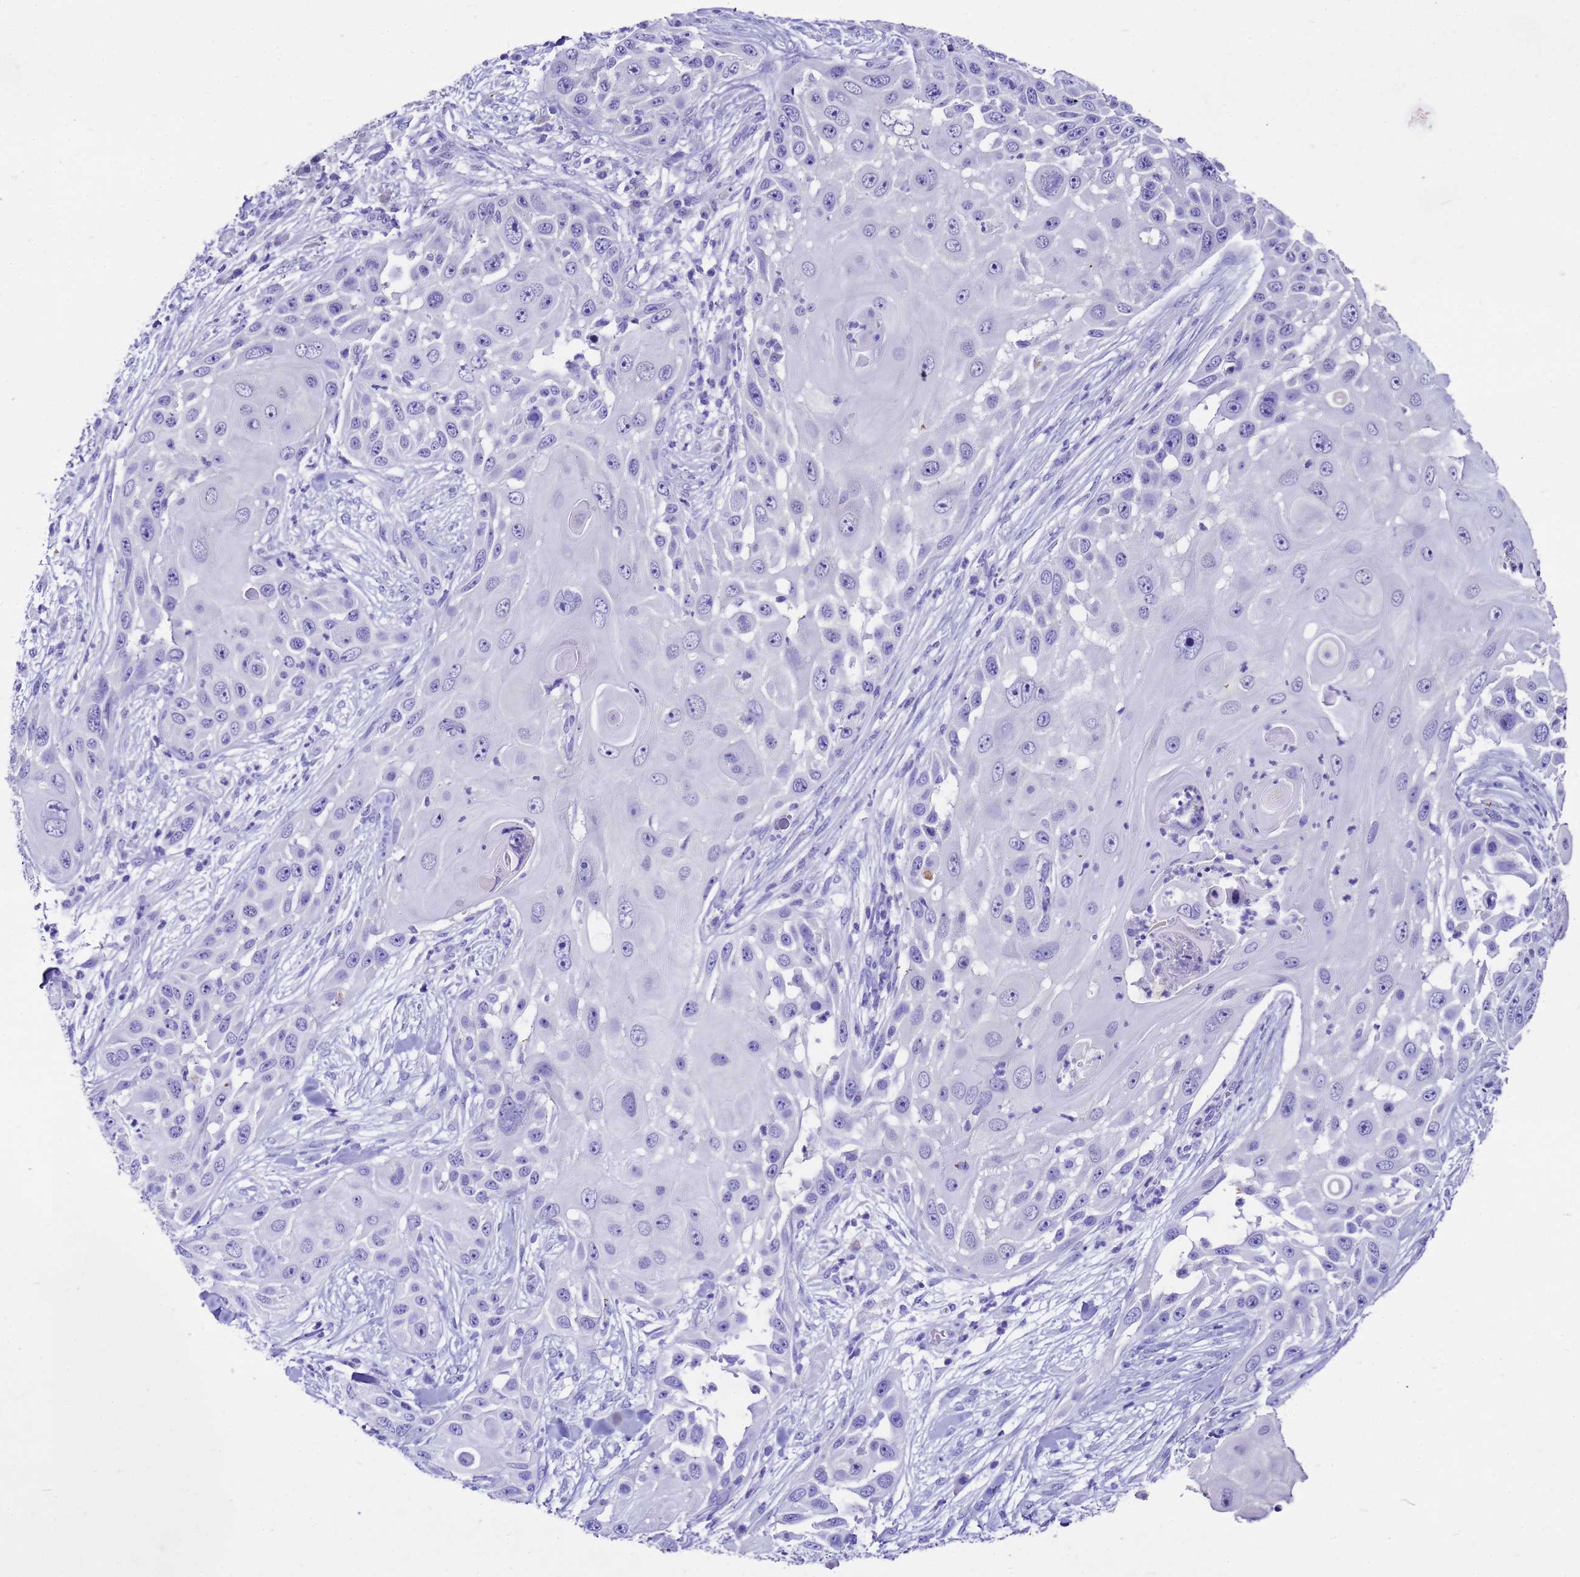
{"staining": {"intensity": "negative", "quantity": "none", "location": "none"}, "tissue": "skin cancer", "cell_type": "Tumor cells", "image_type": "cancer", "snomed": [{"axis": "morphology", "description": "Squamous cell carcinoma, NOS"}, {"axis": "topography", "description": "Skin"}], "caption": "An IHC histopathology image of skin cancer is shown. There is no staining in tumor cells of skin cancer.", "gene": "MS4A13", "patient": {"sex": "female", "age": 44}}